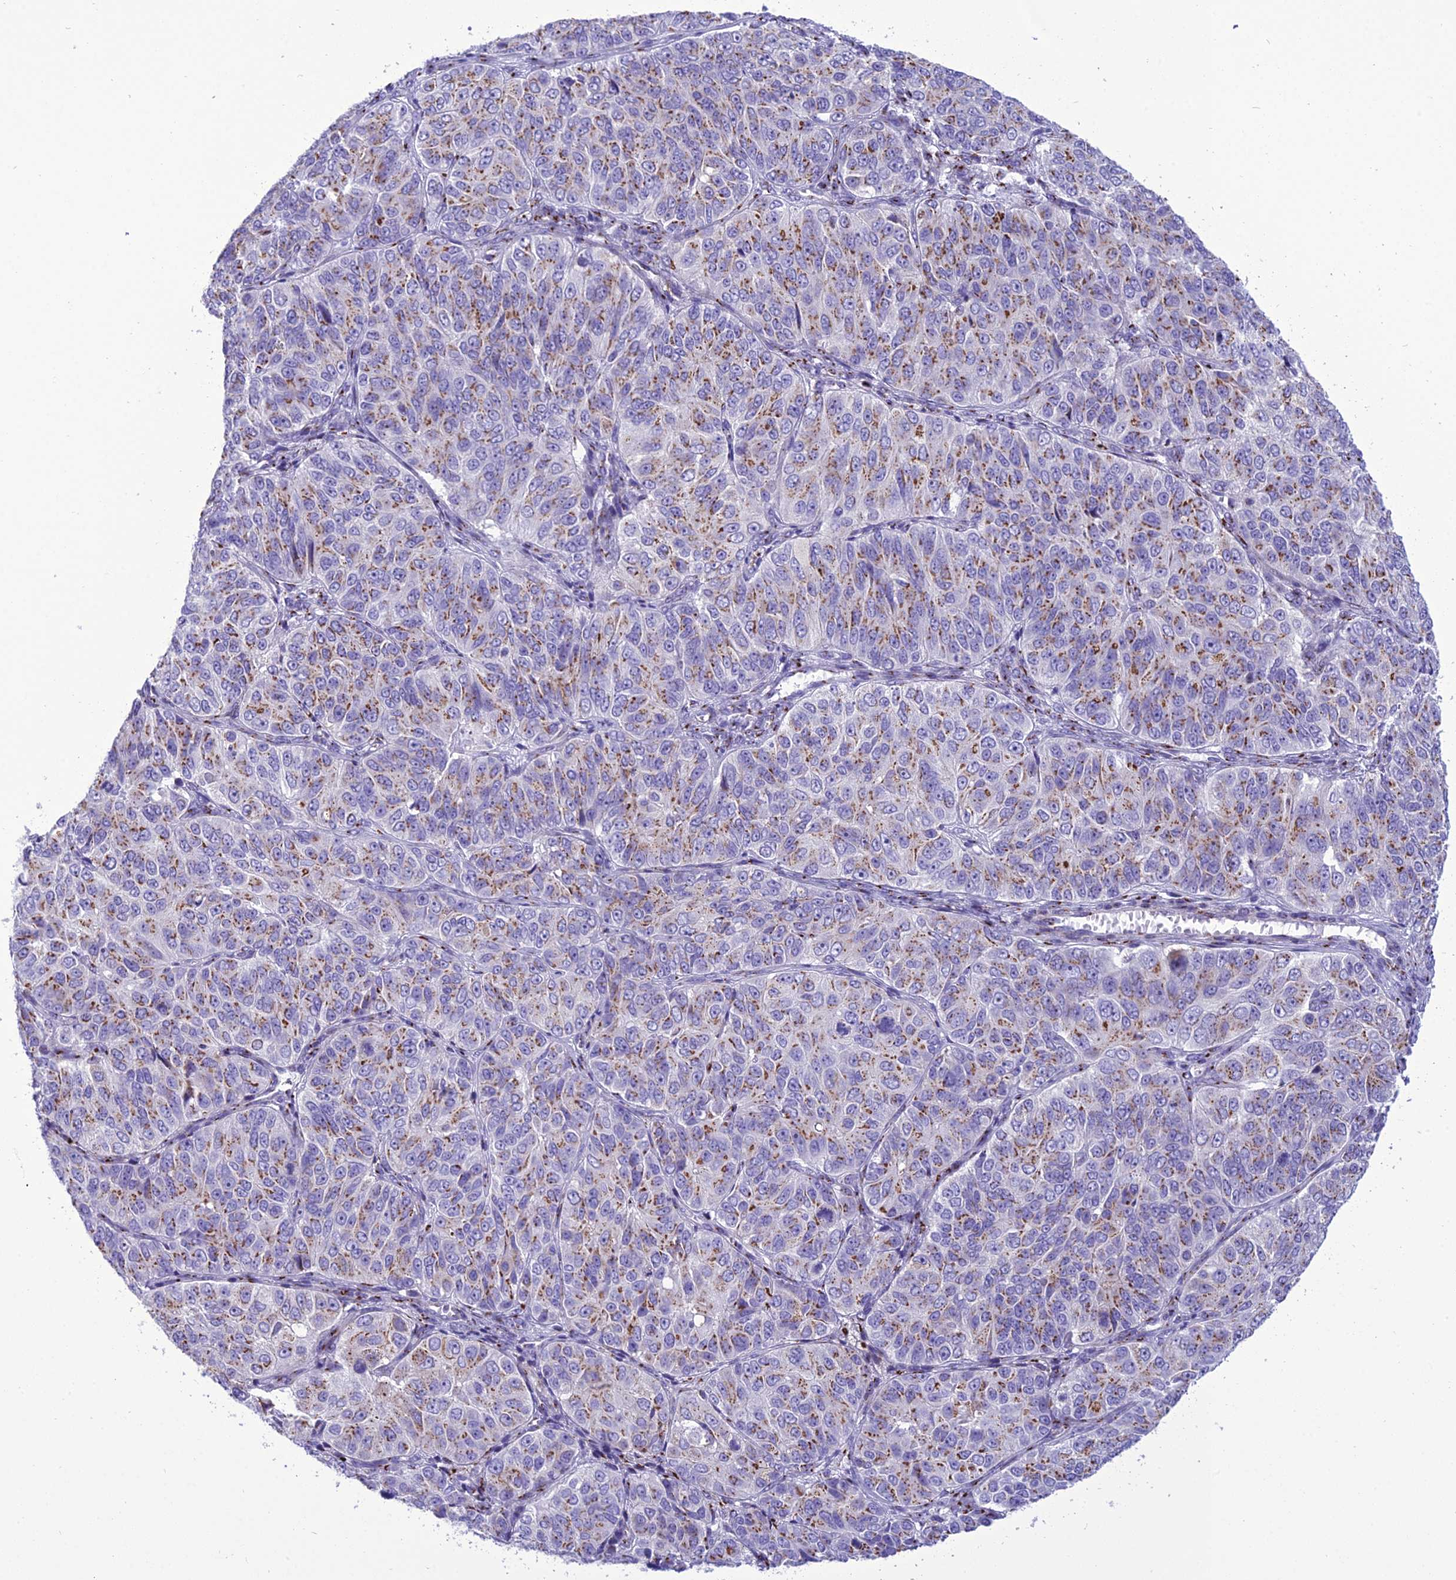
{"staining": {"intensity": "moderate", "quantity": ">75%", "location": "cytoplasmic/membranous"}, "tissue": "ovarian cancer", "cell_type": "Tumor cells", "image_type": "cancer", "snomed": [{"axis": "morphology", "description": "Carcinoma, endometroid"}, {"axis": "topography", "description": "Ovary"}], "caption": "The micrograph exhibits staining of ovarian endometroid carcinoma, revealing moderate cytoplasmic/membranous protein expression (brown color) within tumor cells.", "gene": "GOLM2", "patient": {"sex": "female", "age": 51}}